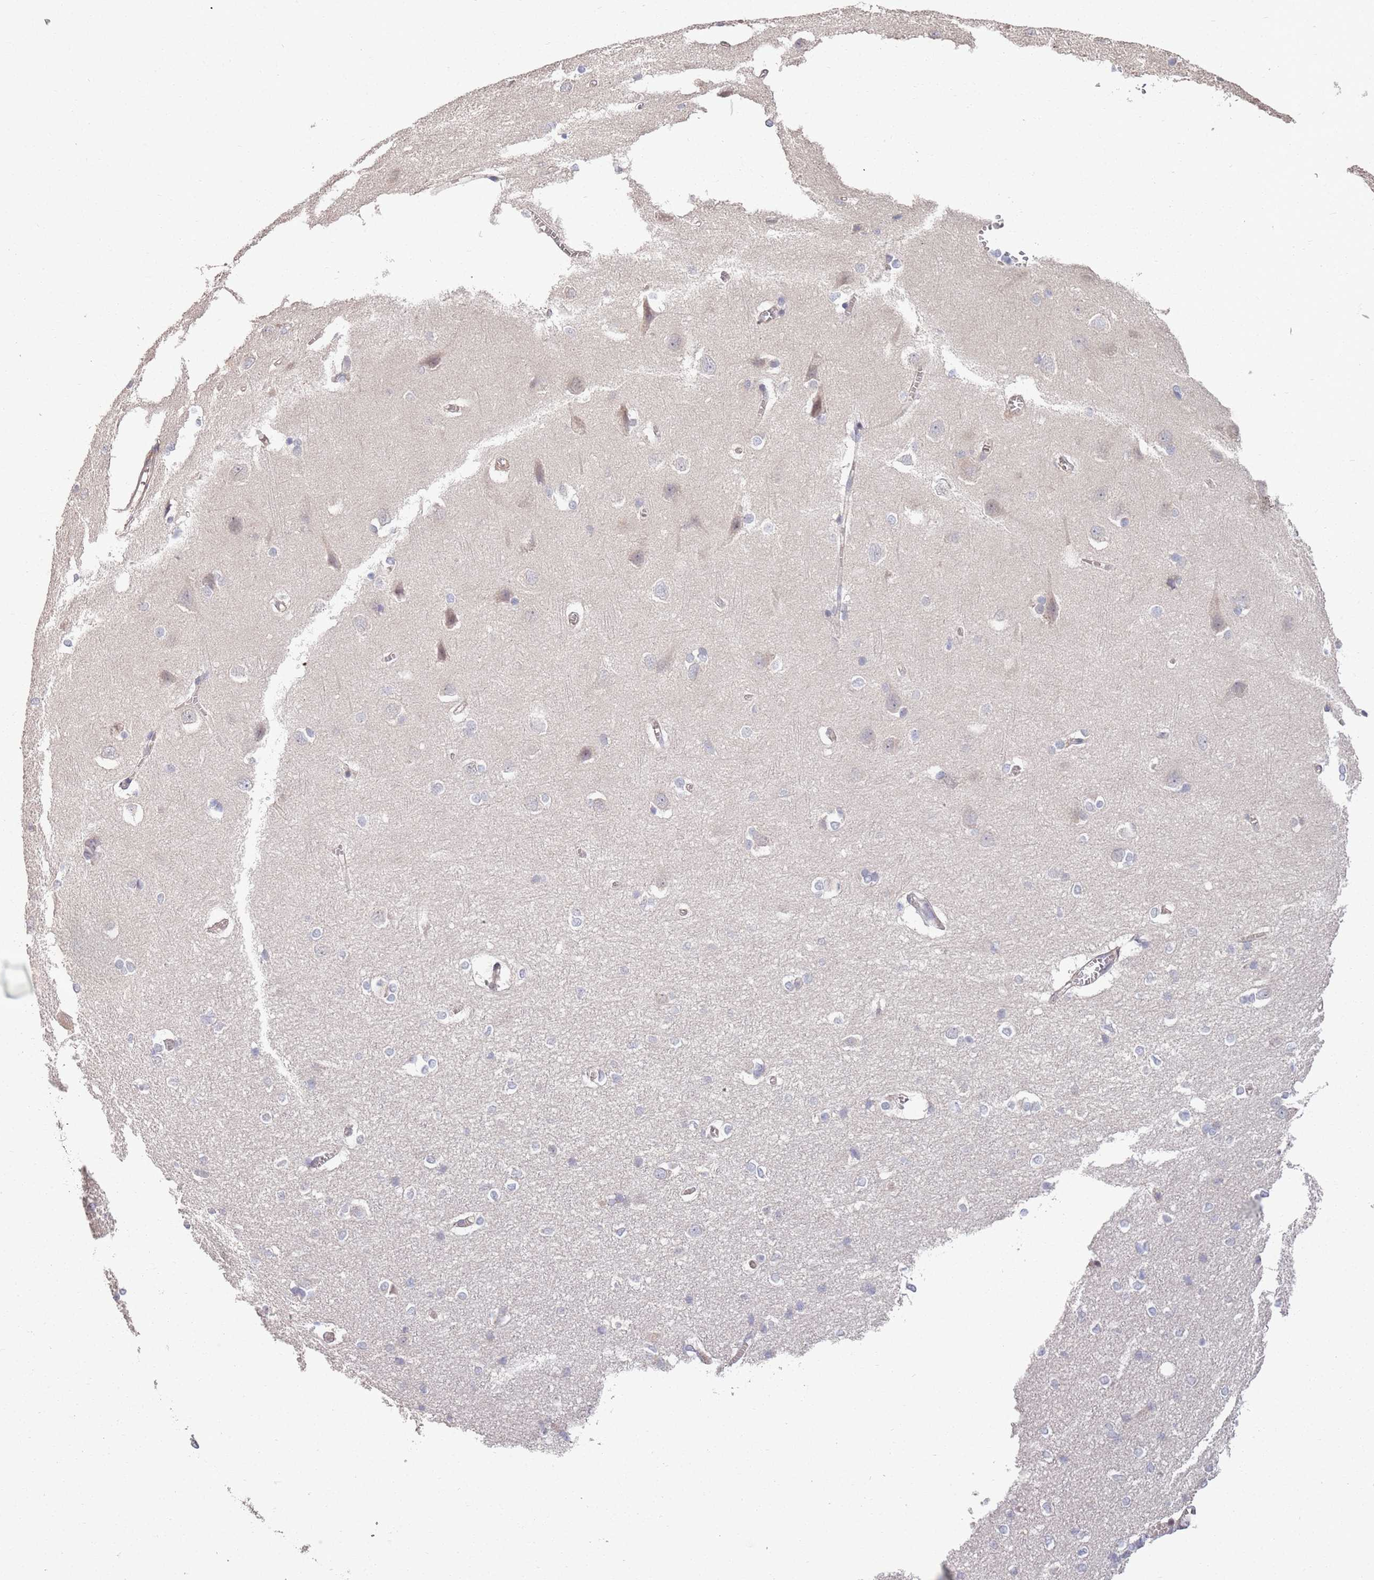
{"staining": {"intensity": "negative", "quantity": "none", "location": "none"}, "tissue": "cerebral cortex", "cell_type": "Endothelial cells", "image_type": "normal", "snomed": [{"axis": "morphology", "description": "Normal tissue, NOS"}, {"axis": "topography", "description": "Cerebral cortex"}], "caption": "Endothelial cells are negative for protein expression in benign human cerebral cortex. The staining was performed using DAB to visualize the protein expression in brown, while the nuclei were stained in blue with hematoxylin (Magnification: 20x).", "gene": "MARVELD2", "patient": {"sex": "male", "age": 37}}